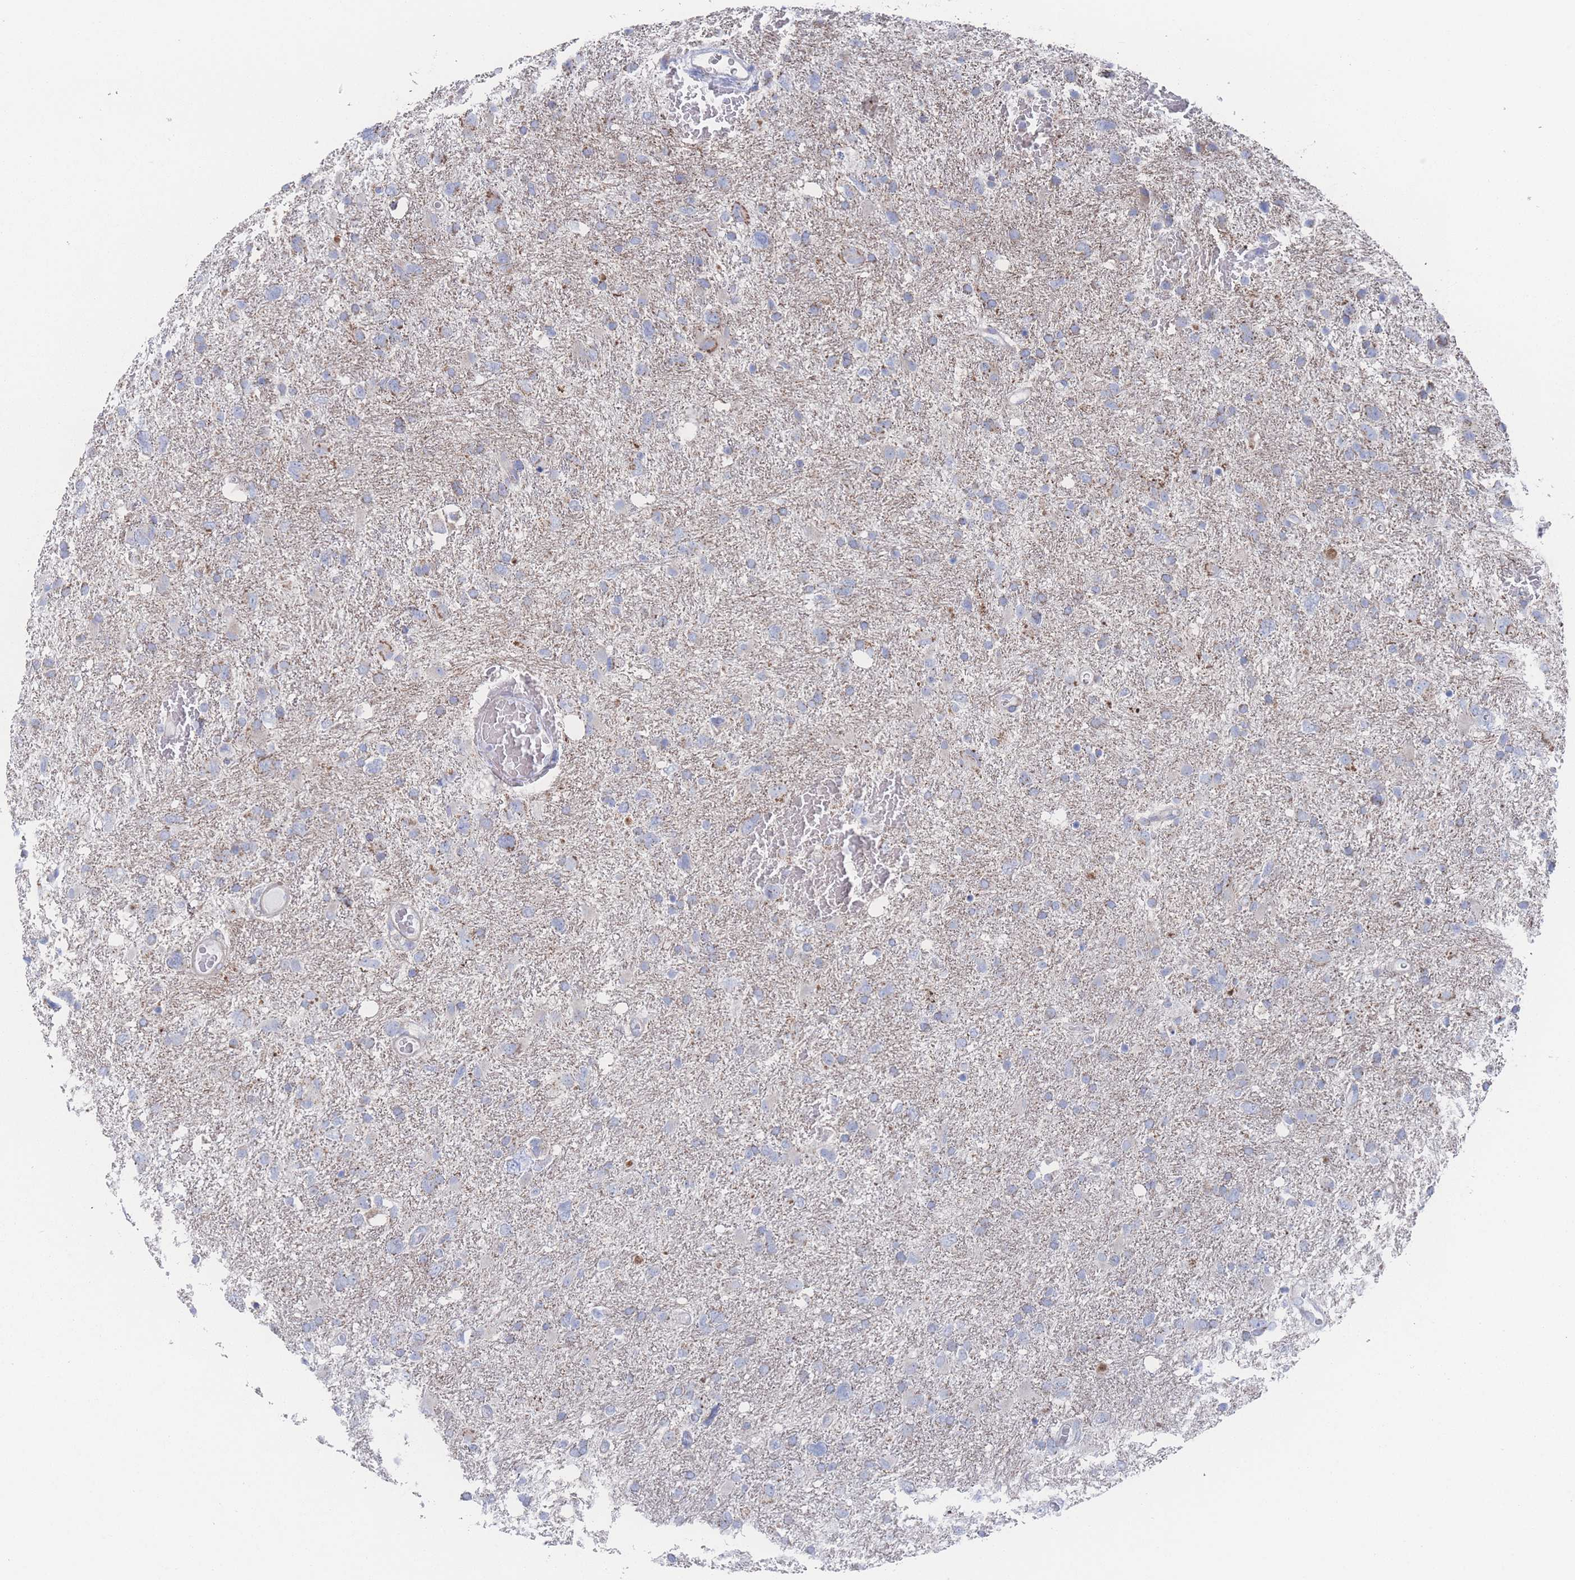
{"staining": {"intensity": "negative", "quantity": "none", "location": "none"}, "tissue": "glioma", "cell_type": "Tumor cells", "image_type": "cancer", "snomed": [{"axis": "morphology", "description": "Glioma, malignant, High grade"}, {"axis": "topography", "description": "Brain"}], "caption": "High magnification brightfield microscopy of malignant glioma (high-grade) stained with DAB (3,3'-diaminobenzidine) (brown) and counterstained with hematoxylin (blue): tumor cells show no significant positivity. (Stains: DAB (3,3'-diaminobenzidine) immunohistochemistry (IHC) with hematoxylin counter stain, Microscopy: brightfield microscopy at high magnification).", "gene": "SNPH", "patient": {"sex": "male", "age": 61}}